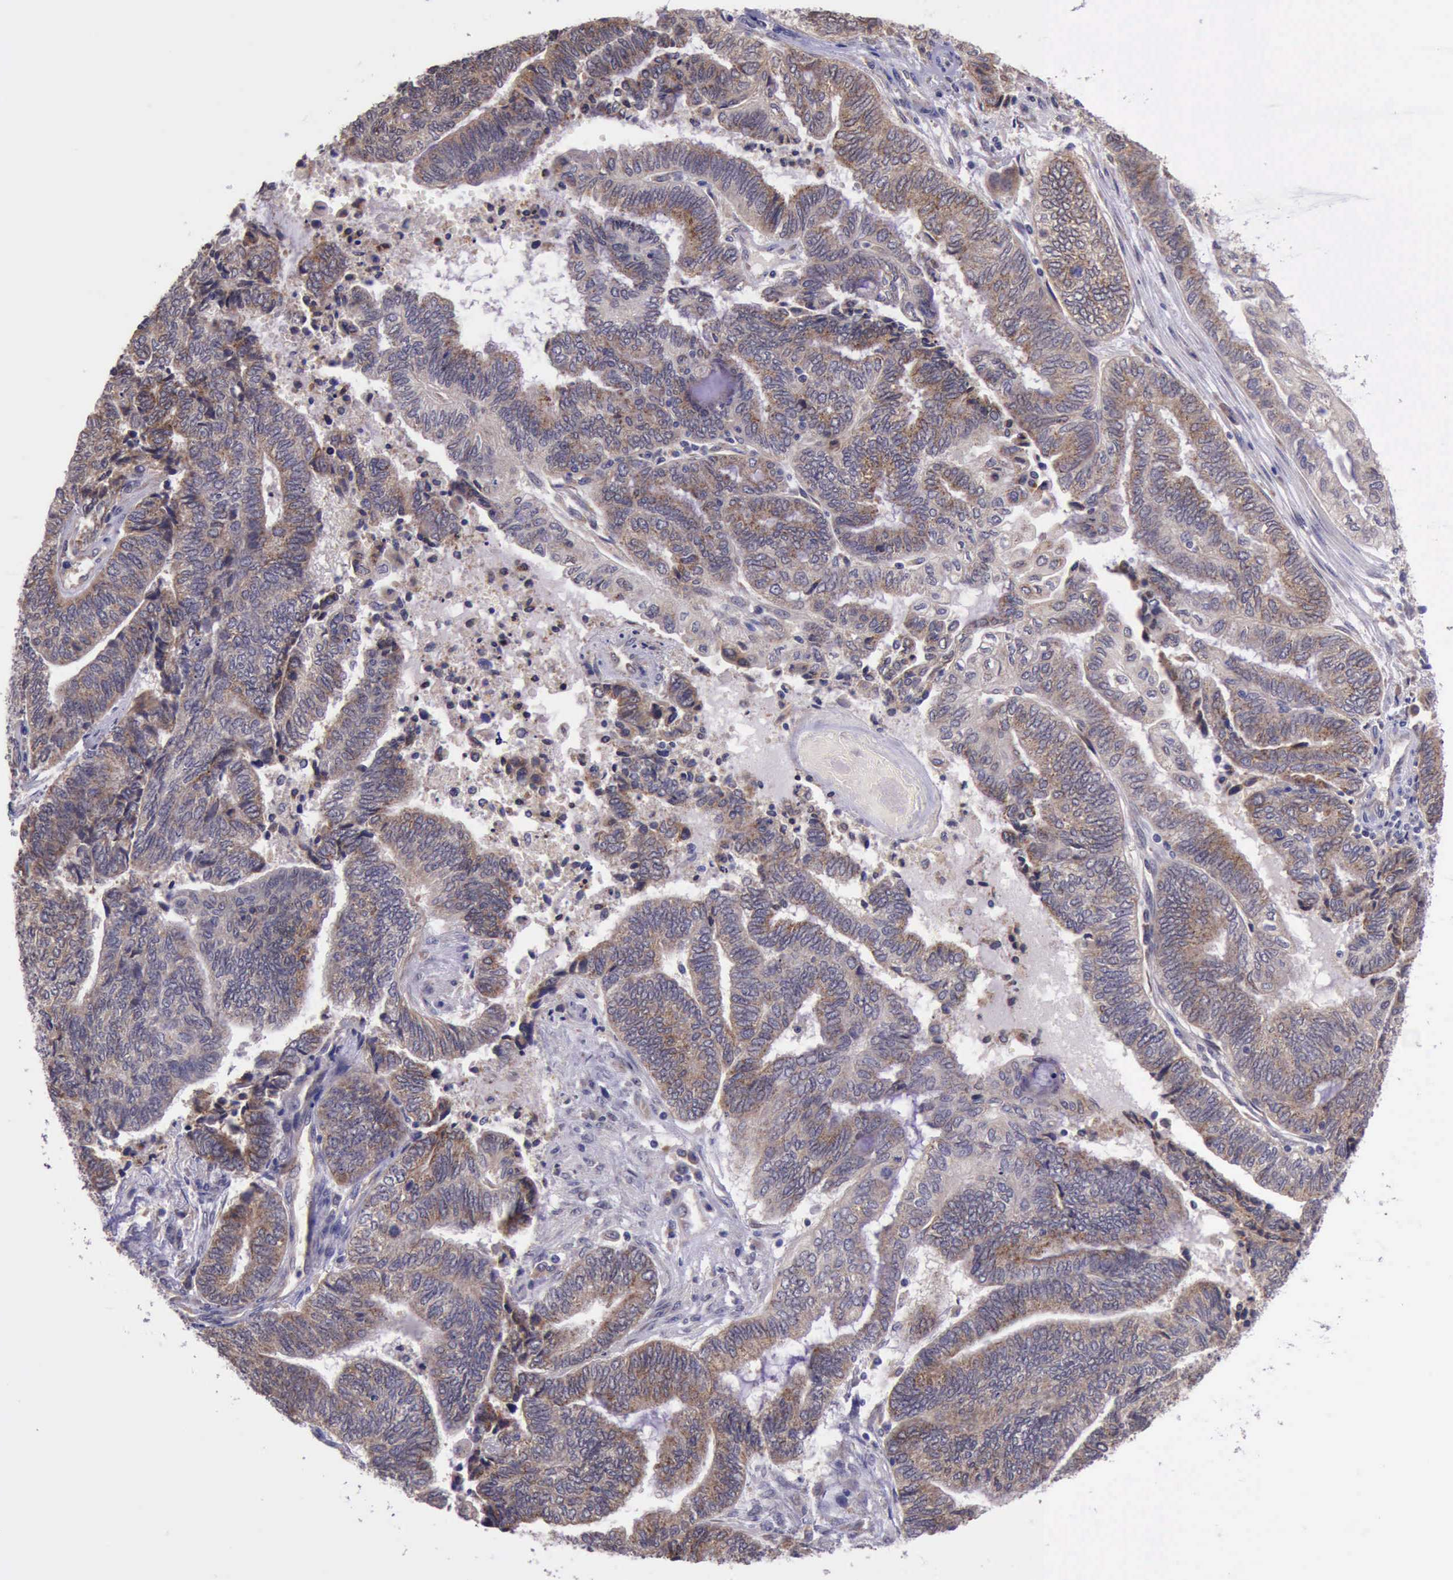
{"staining": {"intensity": "moderate", "quantity": ">75%", "location": "cytoplasmic/membranous"}, "tissue": "endometrial cancer", "cell_type": "Tumor cells", "image_type": "cancer", "snomed": [{"axis": "morphology", "description": "Adenocarcinoma, NOS"}, {"axis": "topography", "description": "Uterus"}, {"axis": "topography", "description": "Endometrium"}], "caption": "High-power microscopy captured an immunohistochemistry photomicrograph of endometrial cancer, revealing moderate cytoplasmic/membranous positivity in about >75% of tumor cells. The protein is shown in brown color, while the nuclei are stained blue.", "gene": "PLEK2", "patient": {"sex": "female", "age": 70}}